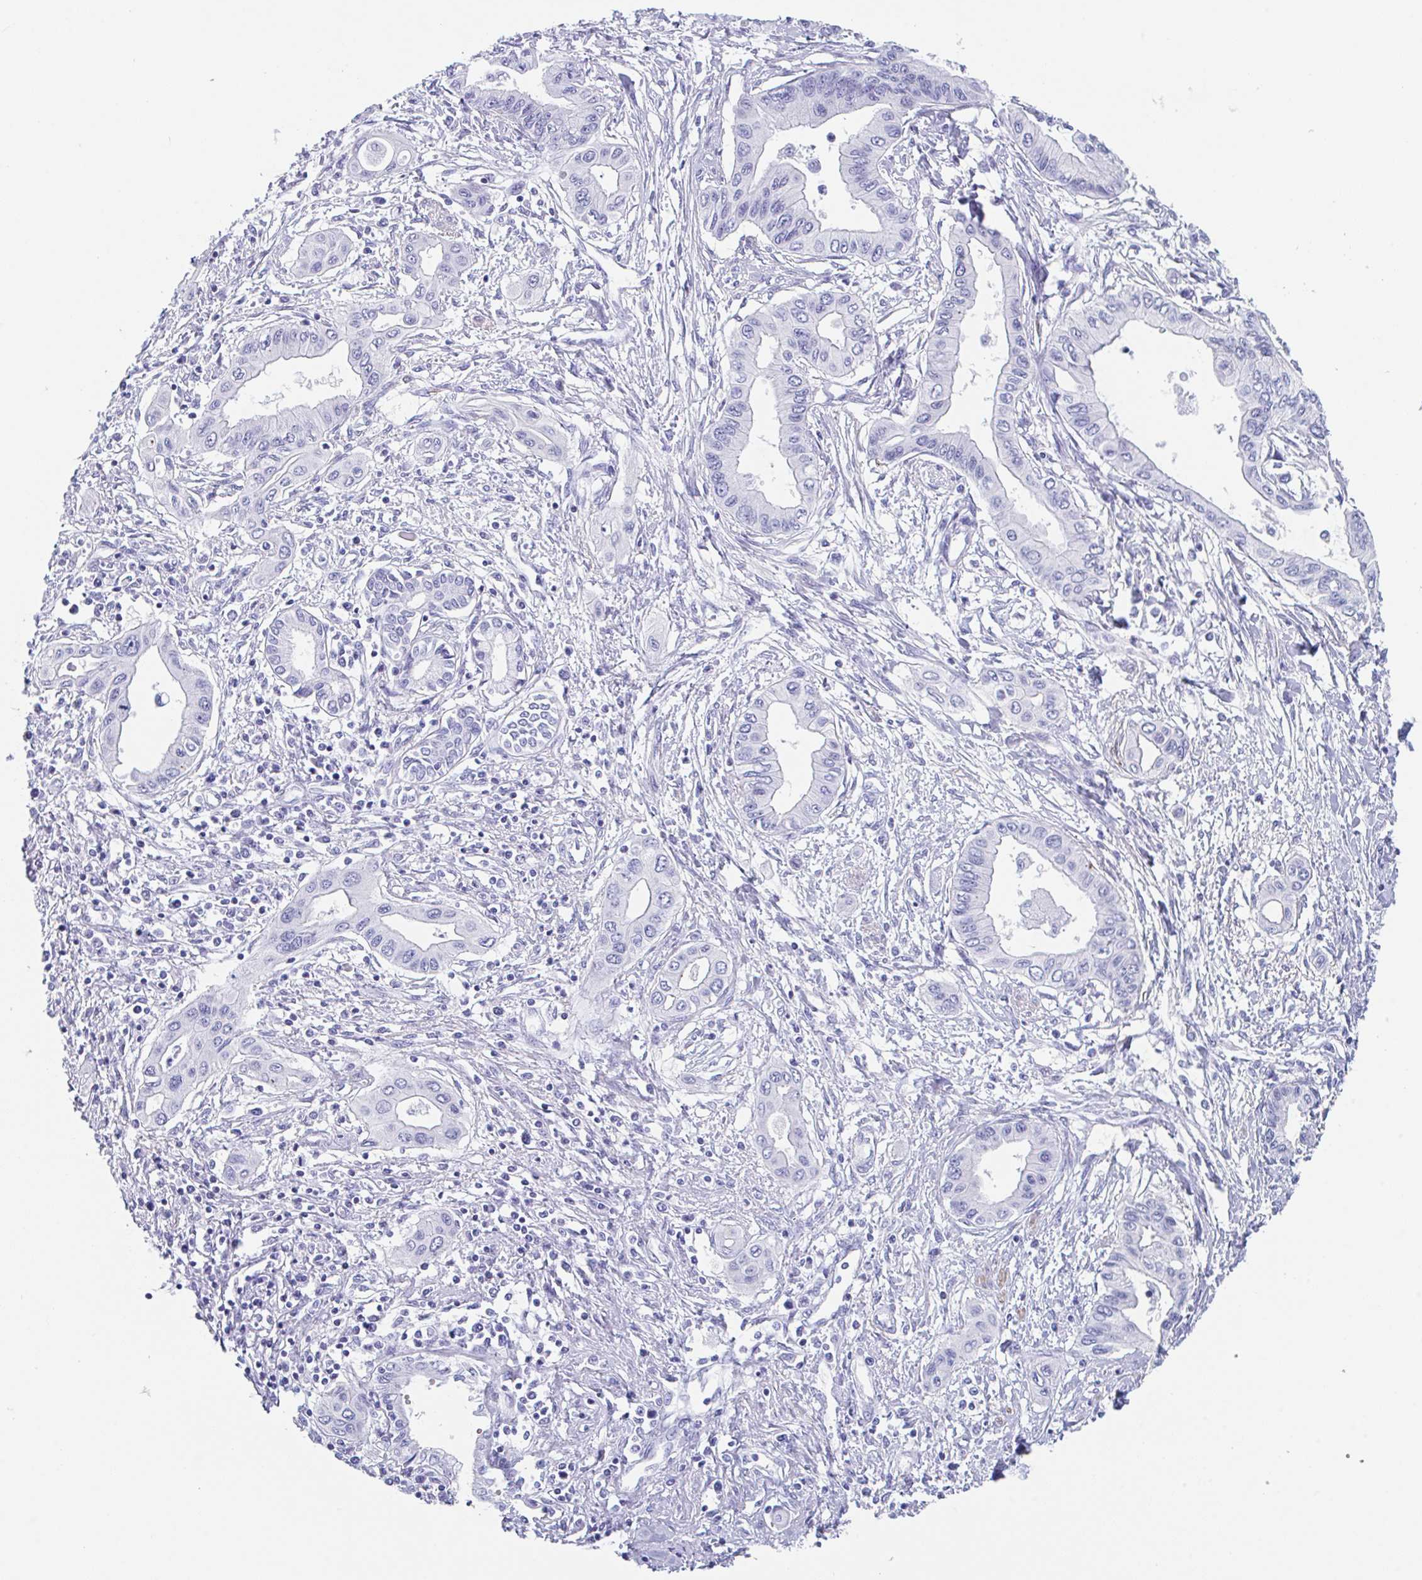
{"staining": {"intensity": "negative", "quantity": "none", "location": "none"}, "tissue": "pancreatic cancer", "cell_type": "Tumor cells", "image_type": "cancer", "snomed": [{"axis": "morphology", "description": "Adenocarcinoma, NOS"}, {"axis": "topography", "description": "Pancreas"}], "caption": "There is no significant staining in tumor cells of pancreatic cancer.", "gene": "TAS2R41", "patient": {"sex": "female", "age": 62}}